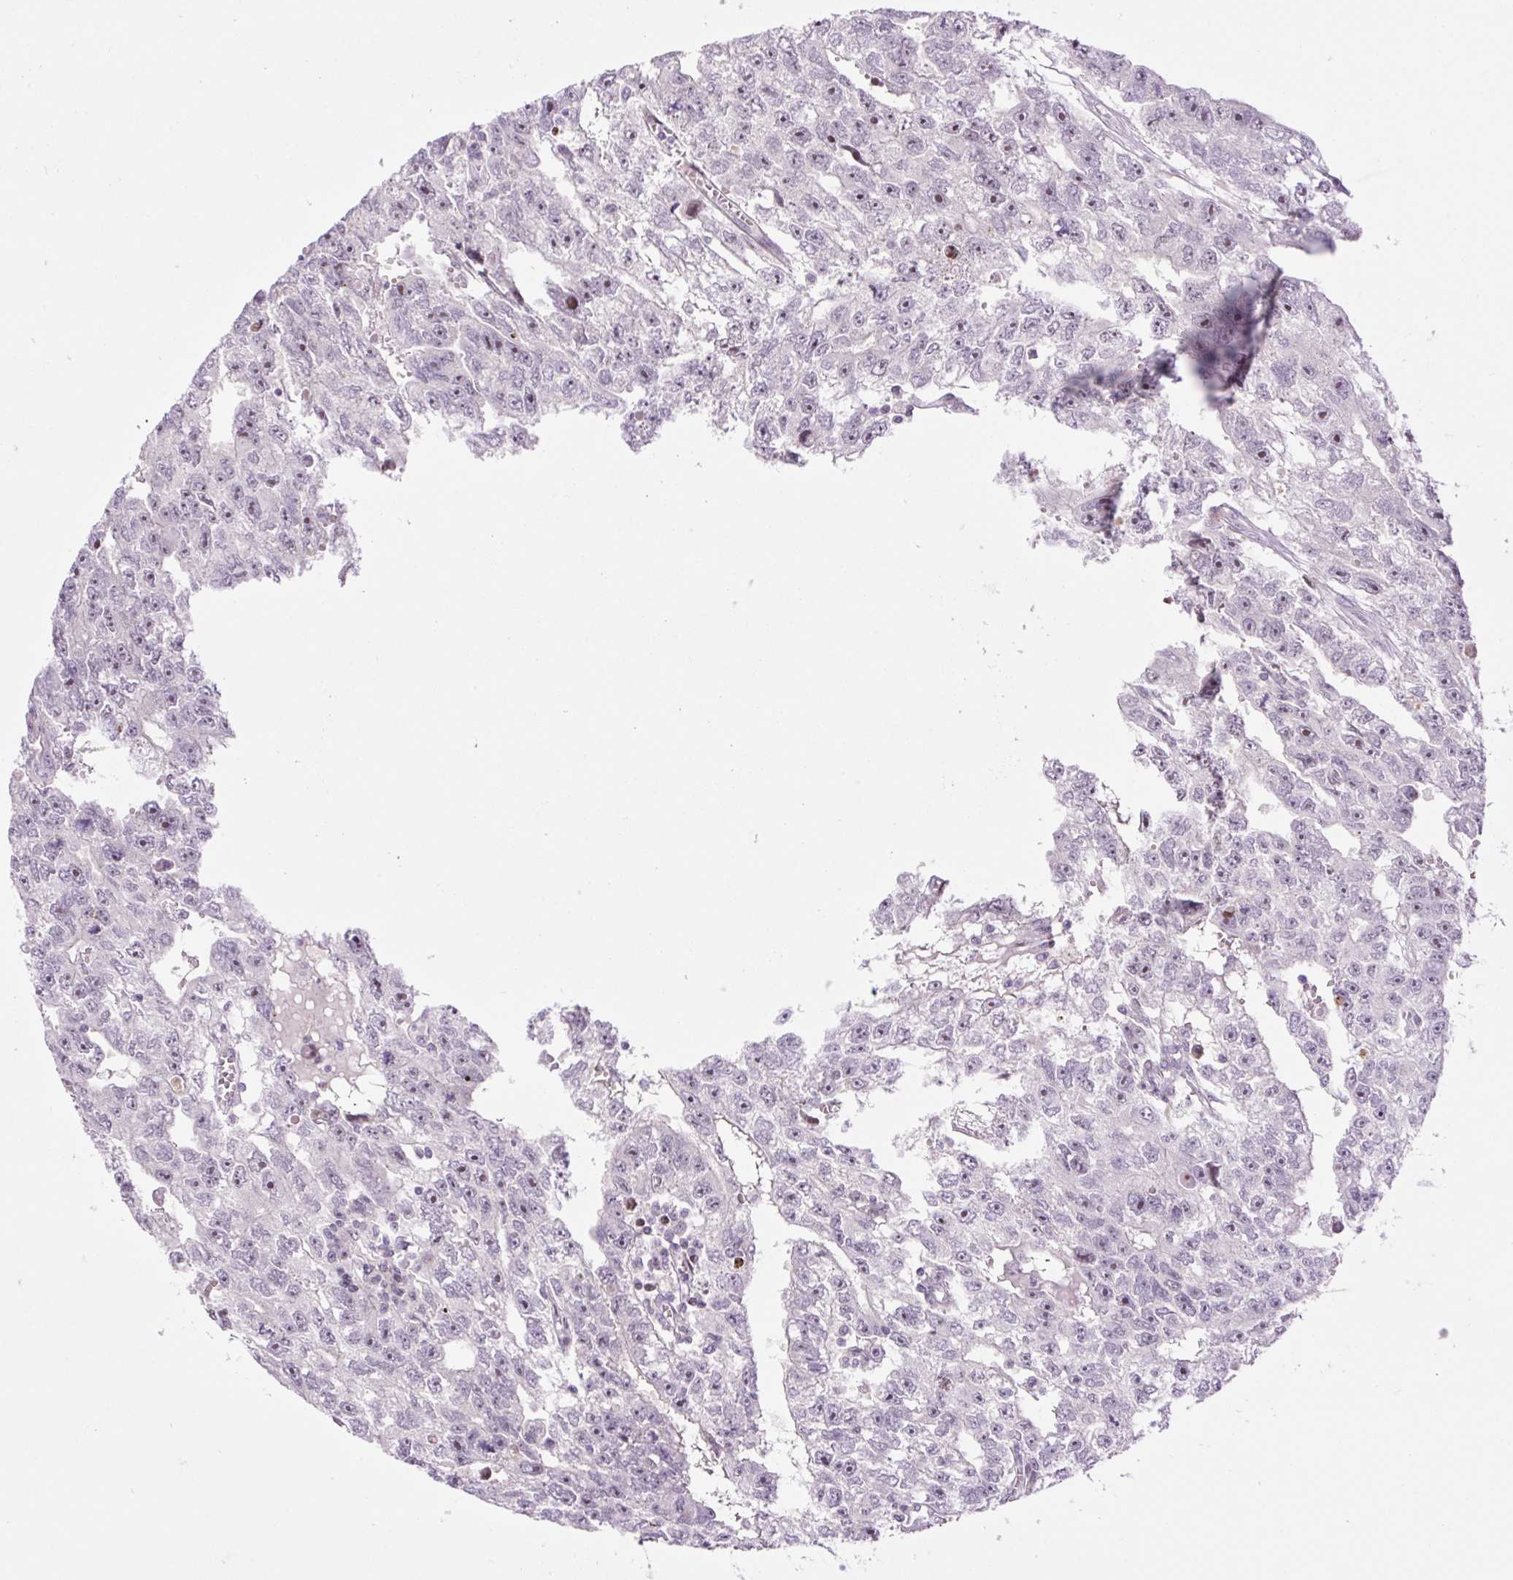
{"staining": {"intensity": "weak", "quantity": "25%-75%", "location": "nuclear"}, "tissue": "testis cancer", "cell_type": "Tumor cells", "image_type": "cancer", "snomed": [{"axis": "morphology", "description": "Carcinoma, Embryonal, NOS"}, {"axis": "topography", "description": "Testis"}], "caption": "Protein staining of testis embryonal carcinoma tissue demonstrates weak nuclear positivity in approximately 25%-75% of tumor cells.", "gene": "ZNF417", "patient": {"sex": "male", "age": 20}}